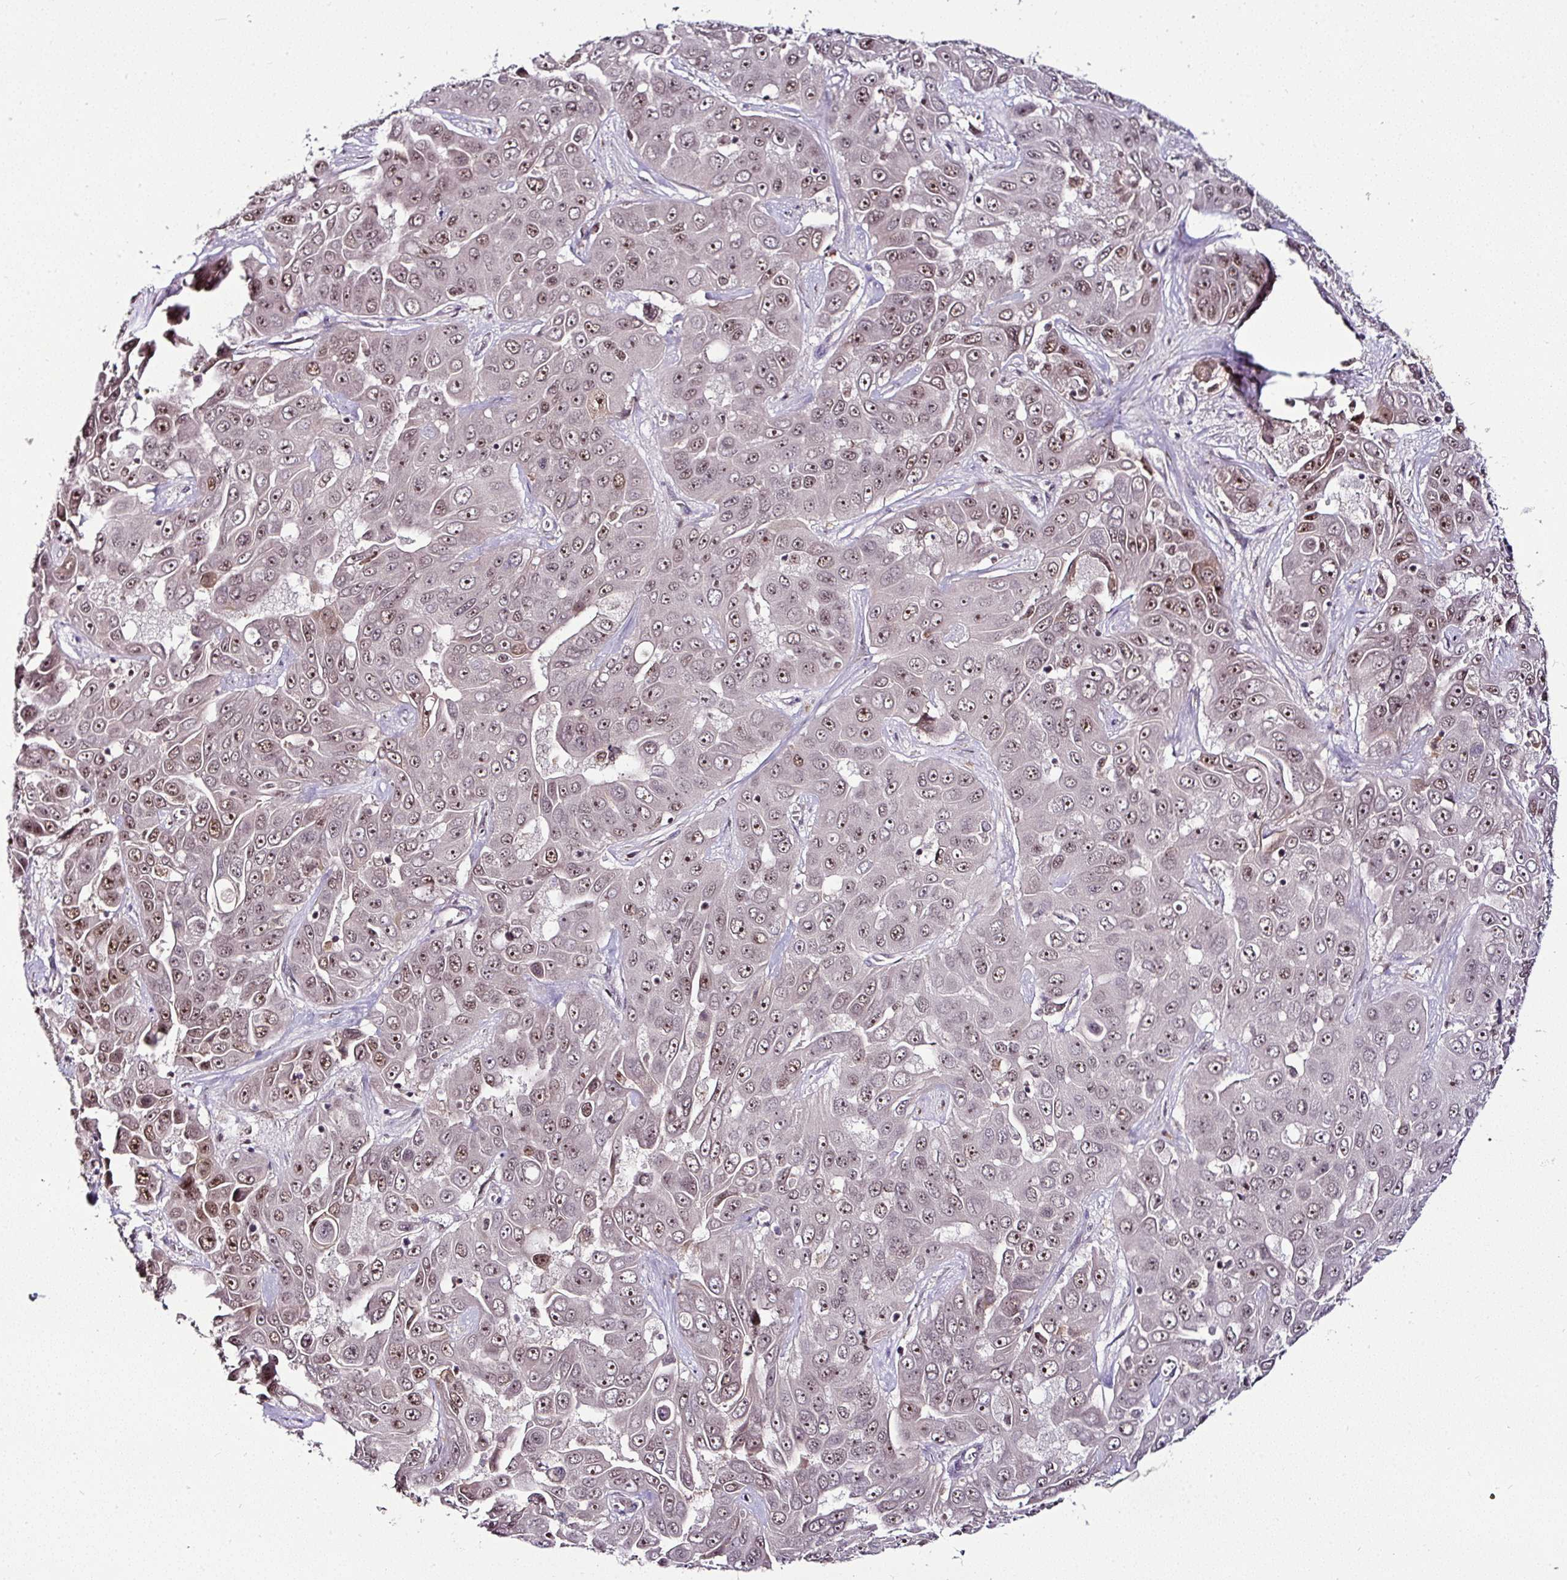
{"staining": {"intensity": "moderate", "quantity": ">75%", "location": "nuclear"}, "tissue": "liver cancer", "cell_type": "Tumor cells", "image_type": "cancer", "snomed": [{"axis": "morphology", "description": "Cholangiocarcinoma"}, {"axis": "topography", "description": "Liver"}], "caption": "An image of liver cancer (cholangiocarcinoma) stained for a protein reveals moderate nuclear brown staining in tumor cells.", "gene": "KLF16", "patient": {"sex": "female", "age": 52}}